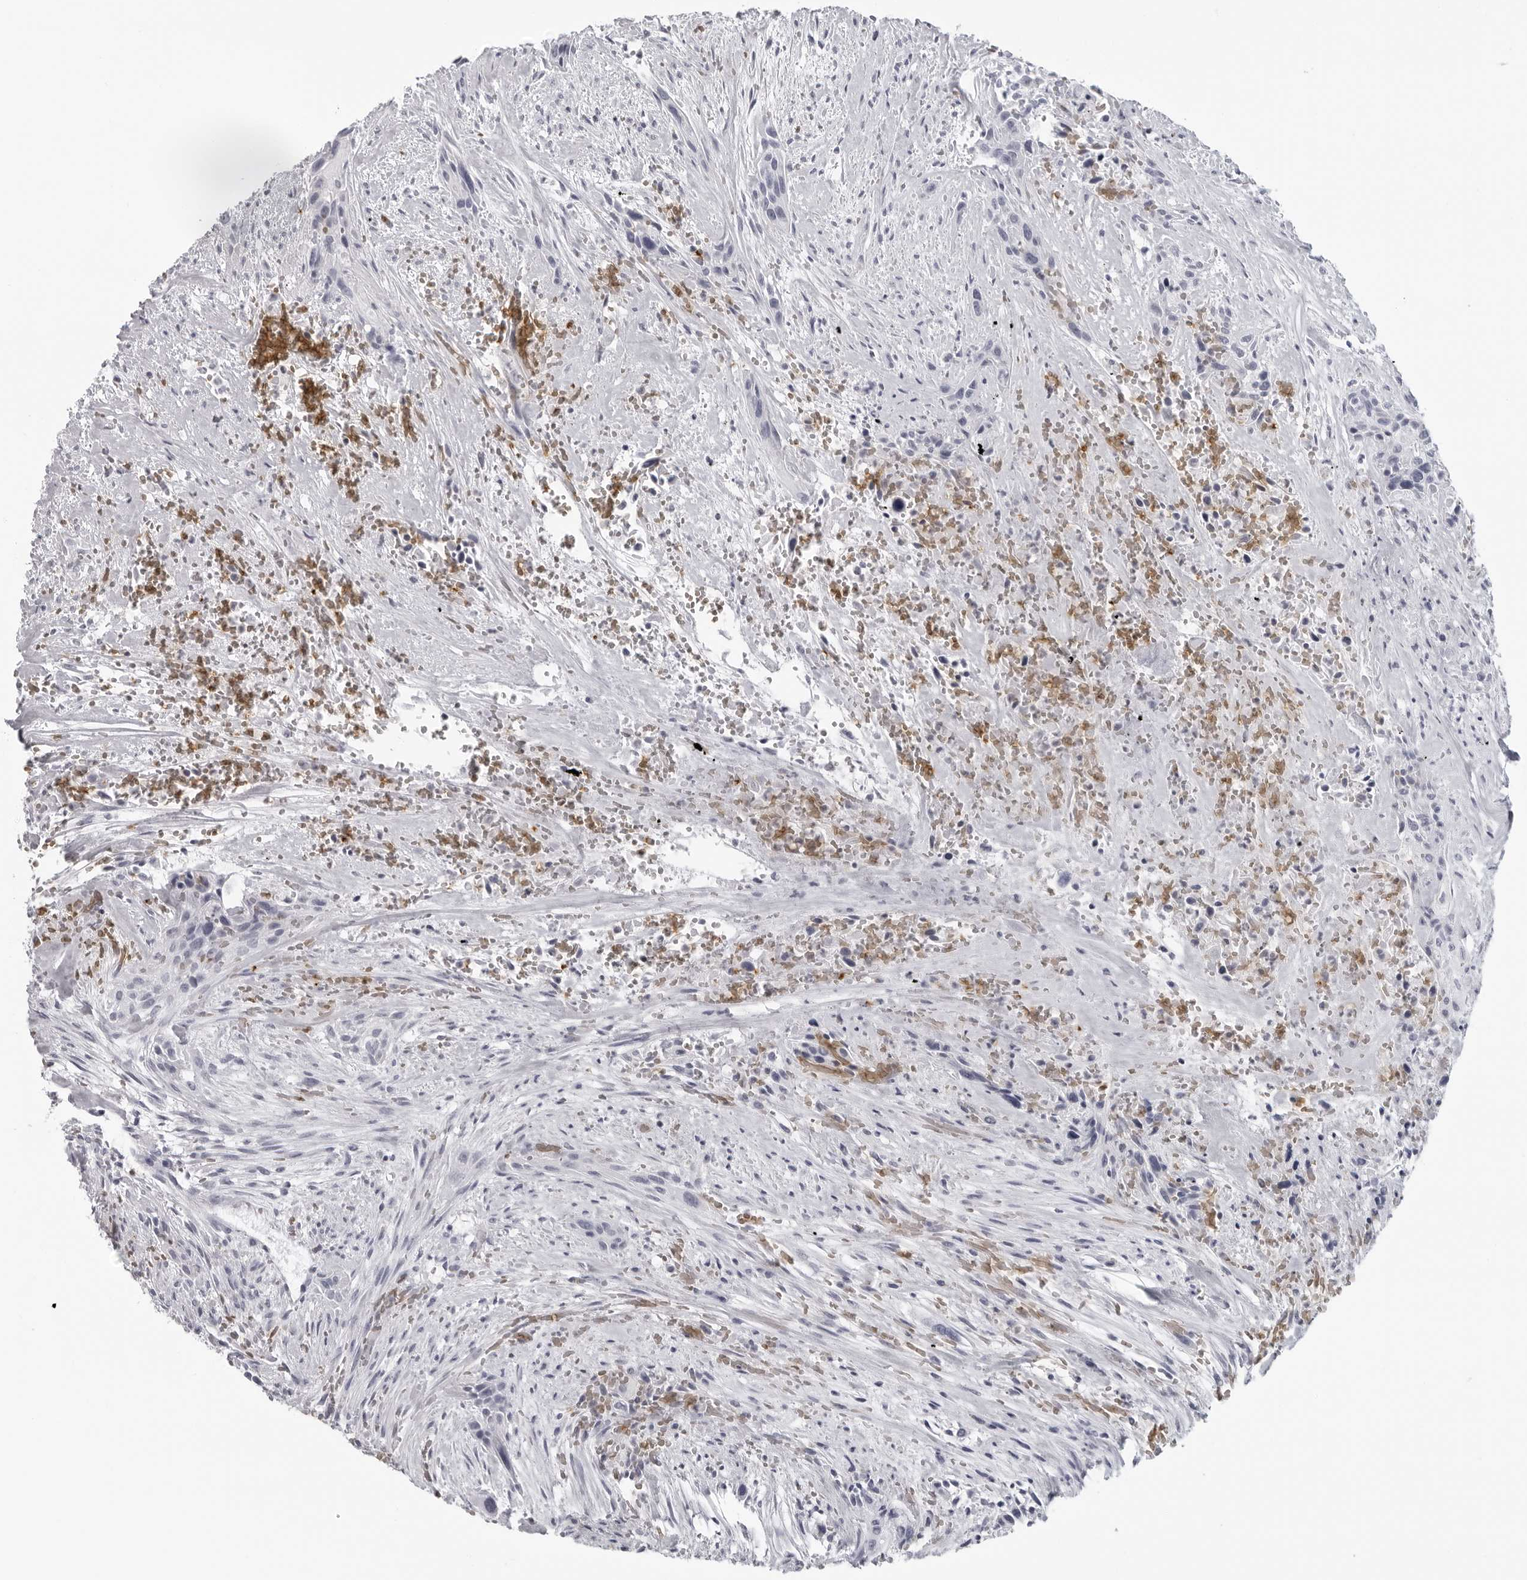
{"staining": {"intensity": "negative", "quantity": "none", "location": "none"}, "tissue": "urothelial cancer", "cell_type": "Tumor cells", "image_type": "cancer", "snomed": [{"axis": "morphology", "description": "Urothelial carcinoma, High grade"}, {"axis": "topography", "description": "Urinary bladder"}], "caption": "High magnification brightfield microscopy of urothelial cancer stained with DAB (brown) and counterstained with hematoxylin (blue): tumor cells show no significant positivity.", "gene": "EPB41", "patient": {"sex": "male", "age": 35}}